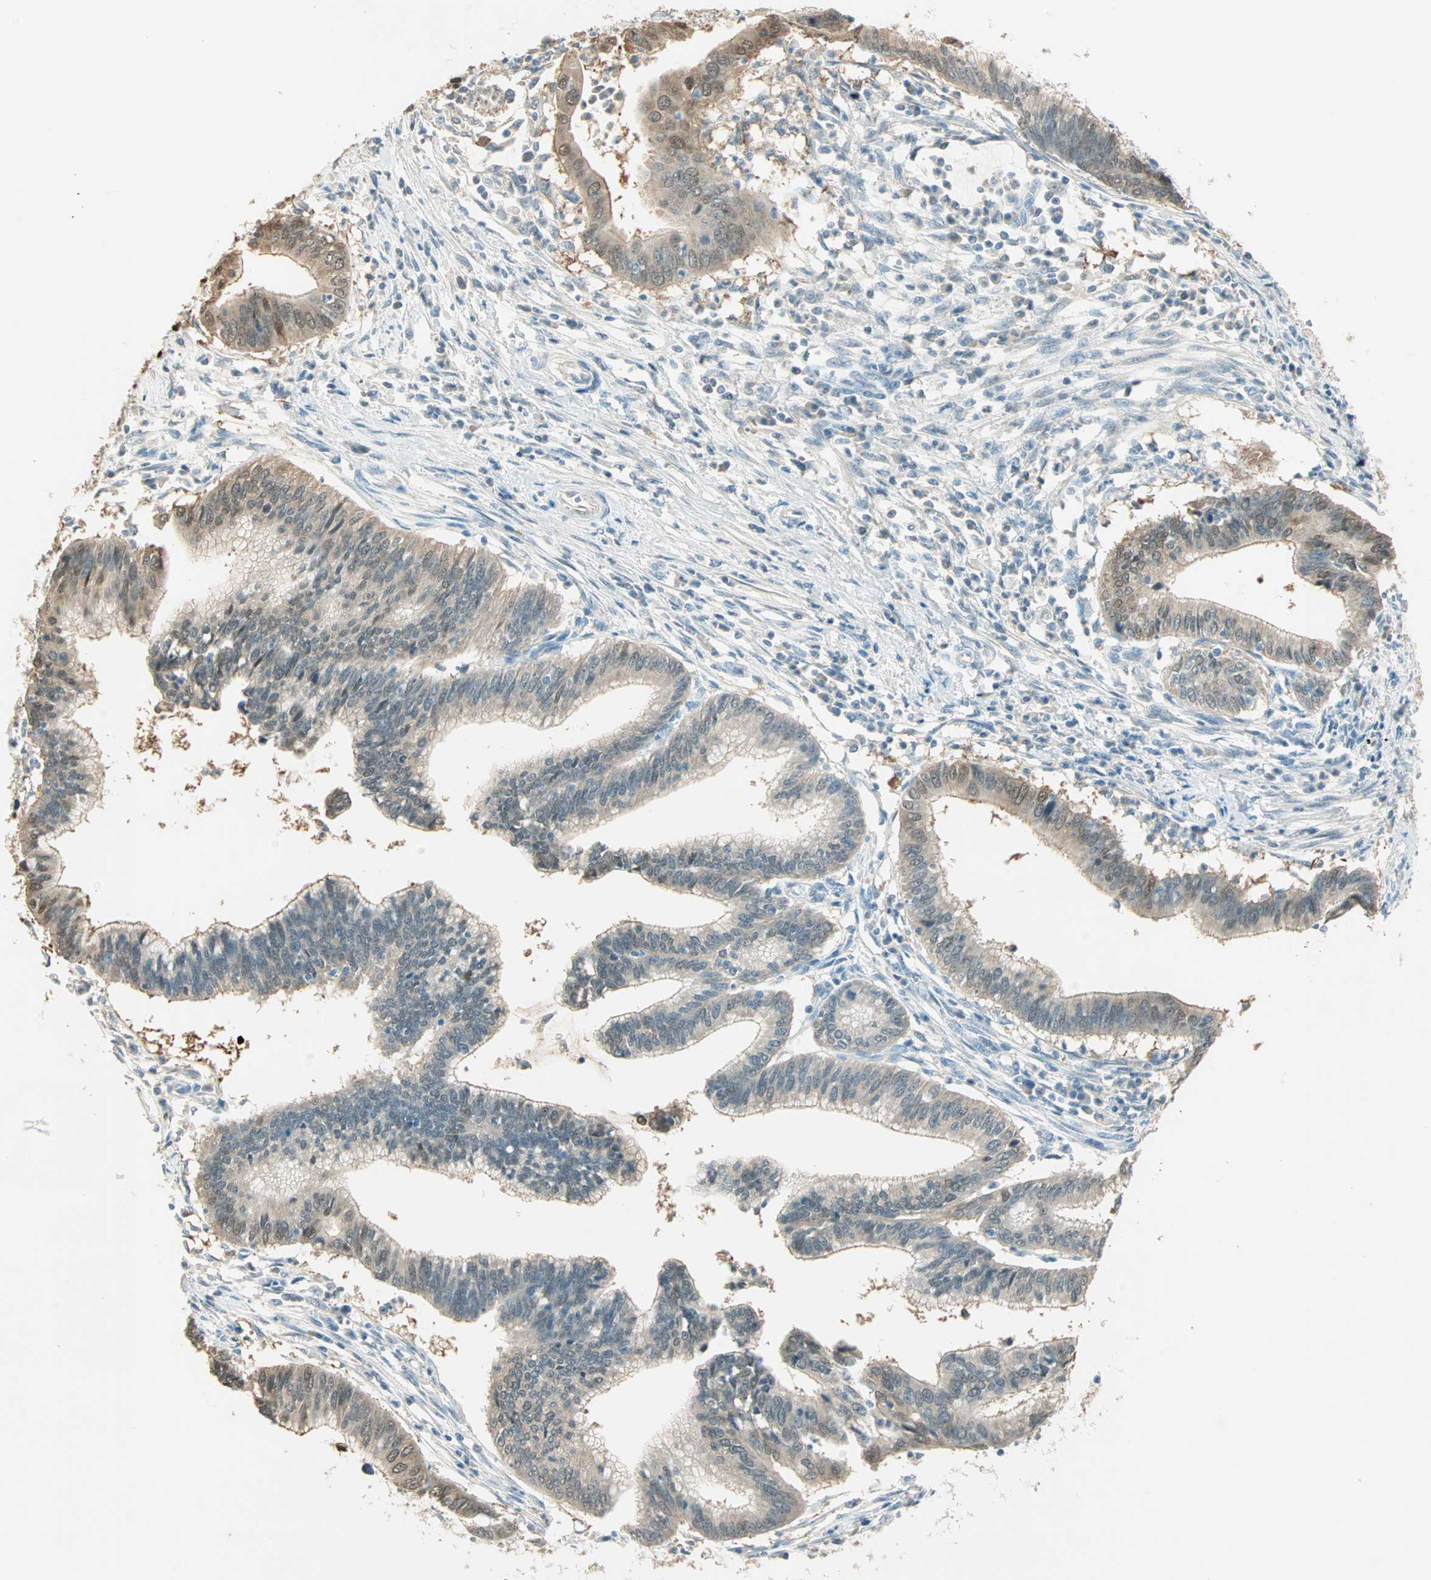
{"staining": {"intensity": "moderate", "quantity": ">75%", "location": "cytoplasmic/membranous,nuclear"}, "tissue": "cervical cancer", "cell_type": "Tumor cells", "image_type": "cancer", "snomed": [{"axis": "morphology", "description": "Adenocarcinoma, NOS"}, {"axis": "topography", "description": "Cervix"}], "caption": "This is an image of immunohistochemistry (IHC) staining of cervical adenocarcinoma, which shows moderate expression in the cytoplasmic/membranous and nuclear of tumor cells.", "gene": "S100A1", "patient": {"sex": "female", "age": 36}}